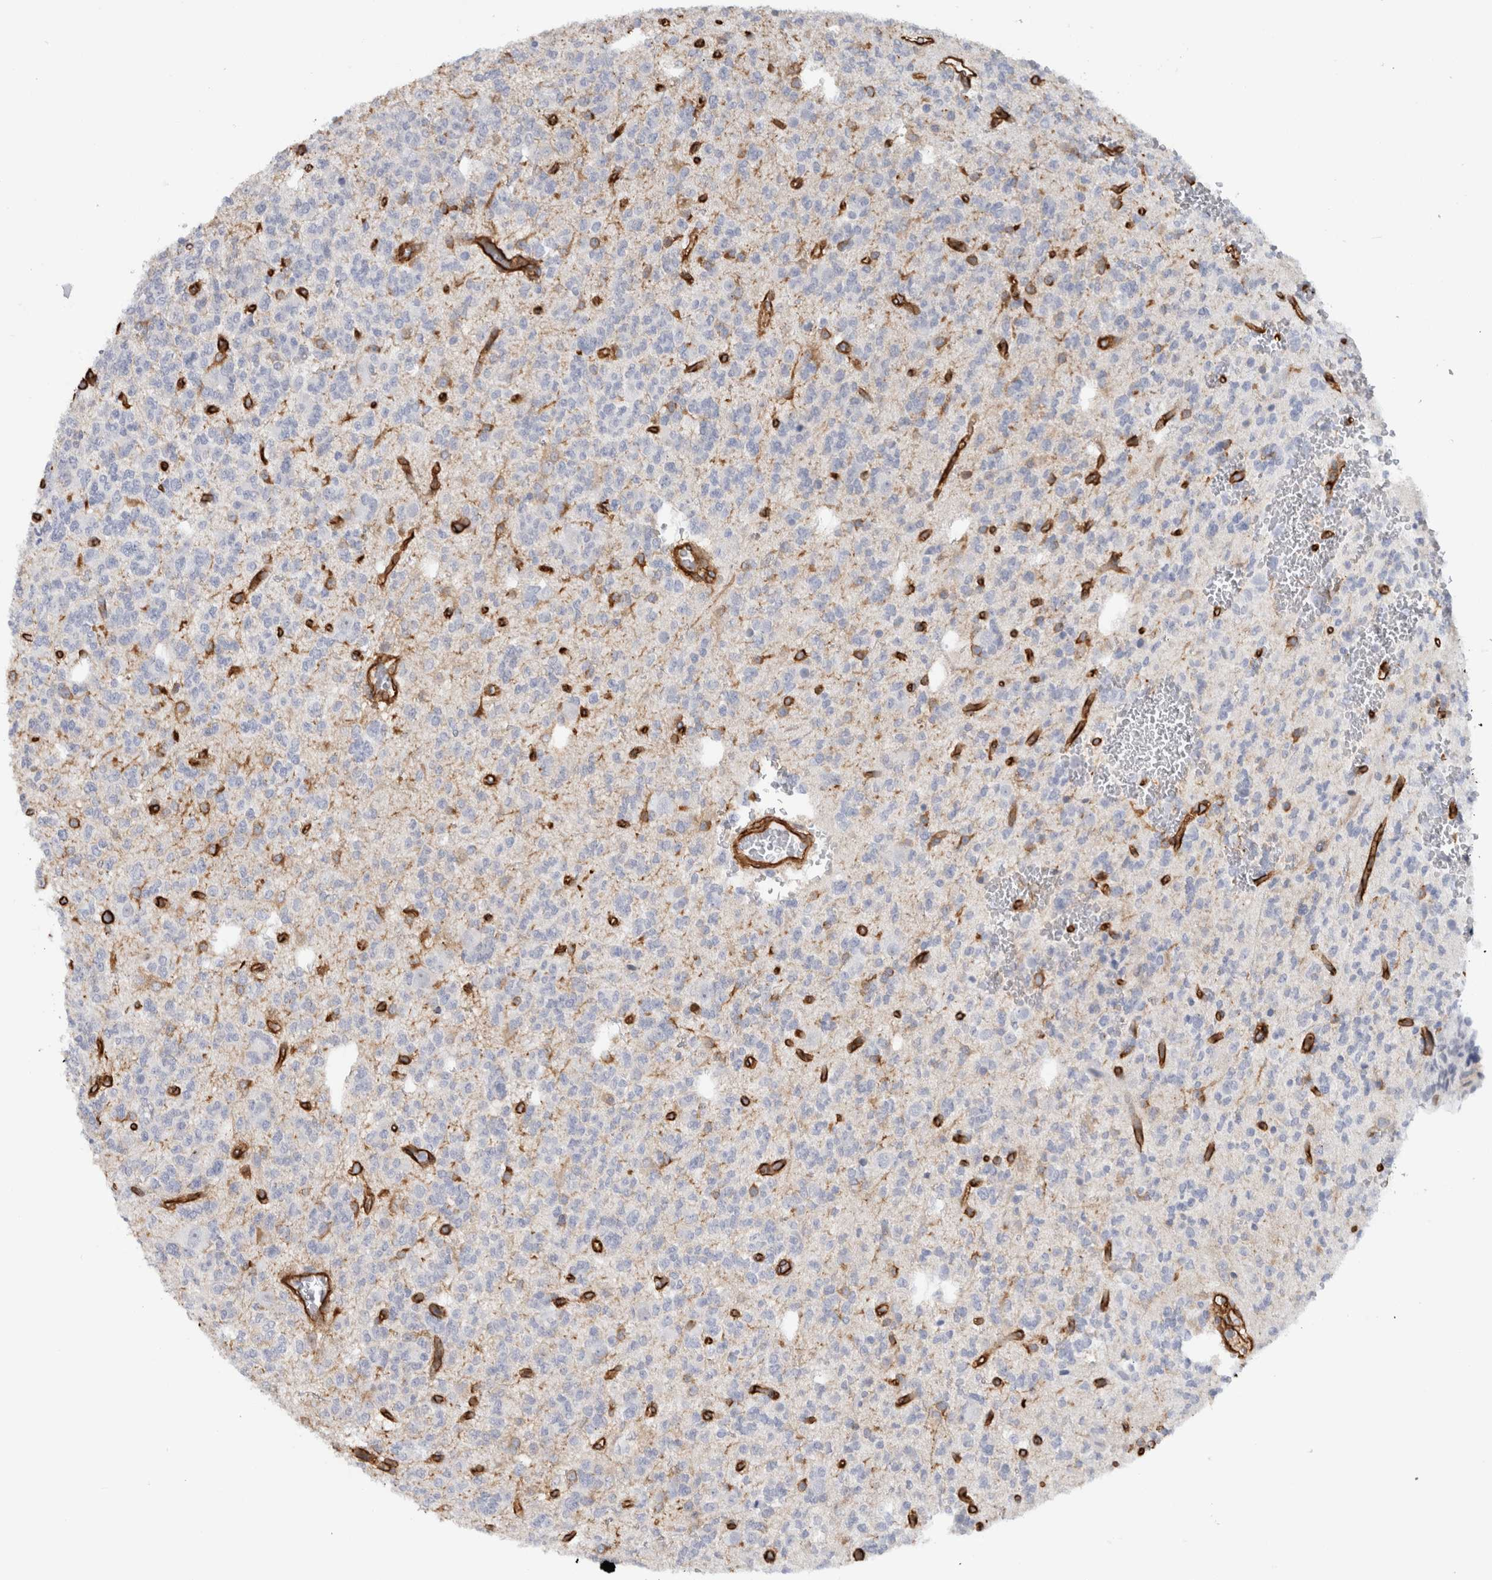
{"staining": {"intensity": "negative", "quantity": "none", "location": "none"}, "tissue": "glioma", "cell_type": "Tumor cells", "image_type": "cancer", "snomed": [{"axis": "morphology", "description": "Glioma, malignant, Low grade"}, {"axis": "topography", "description": "Brain"}], "caption": "A photomicrograph of human glioma is negative for staining in tumor cells.", "gene": "AHNAK", "patient": {"sex": "male", "age": 38}}